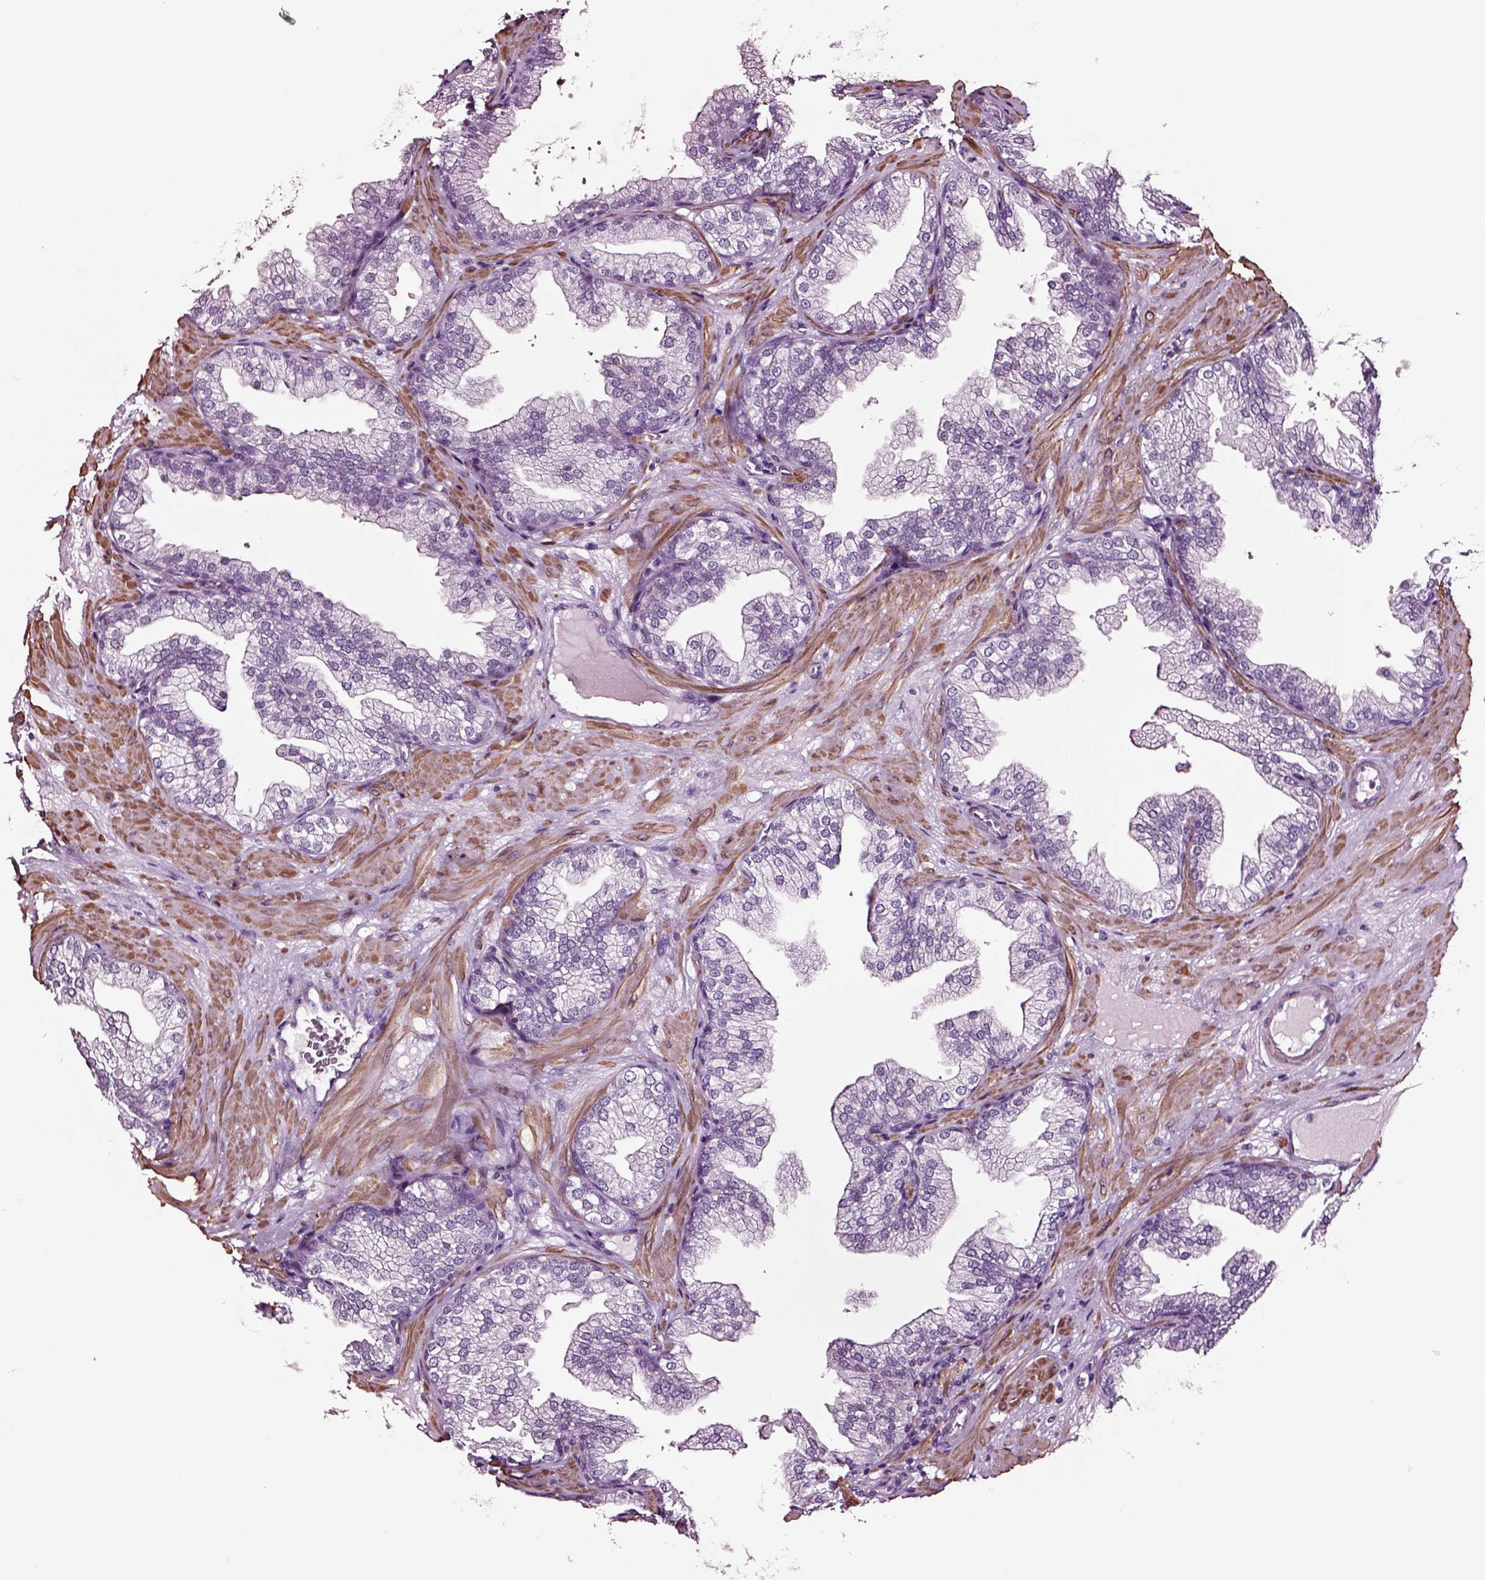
{"staining": {"intensity": "negative", "quantity": "none", "location": "none"}, "tissue": "prostate", "cell_type": "Glandular cells", "image_type": "normal", "snomed": [{"axis": "morphology", "description": "Normal tissue, NOS"}, {"axis": "topography", "description": "Prostate"}], "caption": "IHC histopathology image of benign prostate: human prostate stained with DAB (3,3'-diaminobenzidine) exhibits no significant protein expression in glandular cells. The staining was performed using DAB (3,3'-diaminobenzidine) to visualize the protein expression in brown, while the nuclei were stained in blue with hematoxylin (Magnification: 20x).", "gene": "SOX10", "patient": {"sex": "male", "age": 37}}